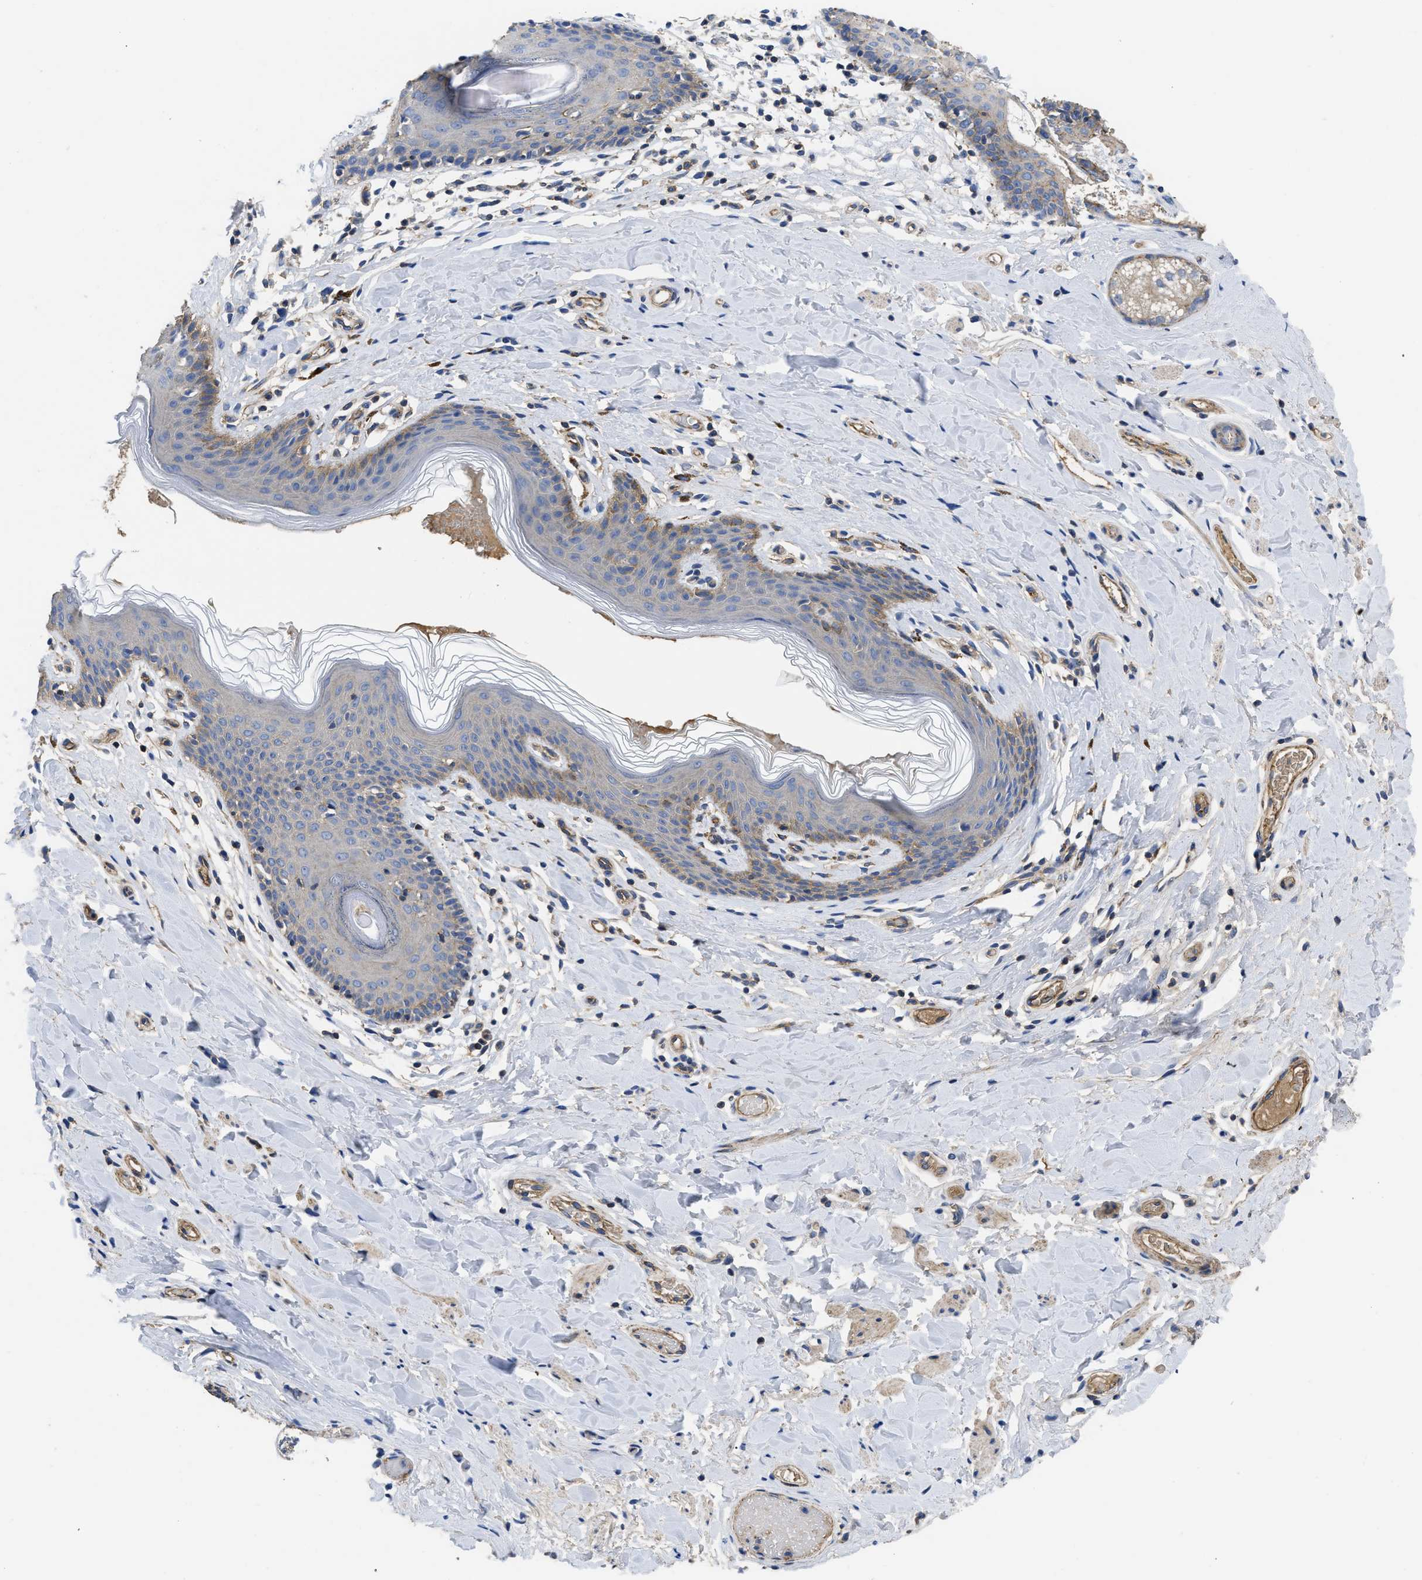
{"staining": {"intensity": "moderate", "quantity": "<25%", "location": "cytoplasmic/membranous"}, "tissue": "skin", "cell_type": "Epidermal cells", "image_type": "normal", "snomed": [{"axis": "morphology", "description": "Normal tissue, NOS"}, {"axis": "topography", "description": "Vulva"}], "caption": "Skin stained with a brown dye exhibits moderate cytoplasmic/membranous positive expression in about <25% of epidermal cells.", "gene": "USP4", "patient": {"sex": "female", "age": 66}}